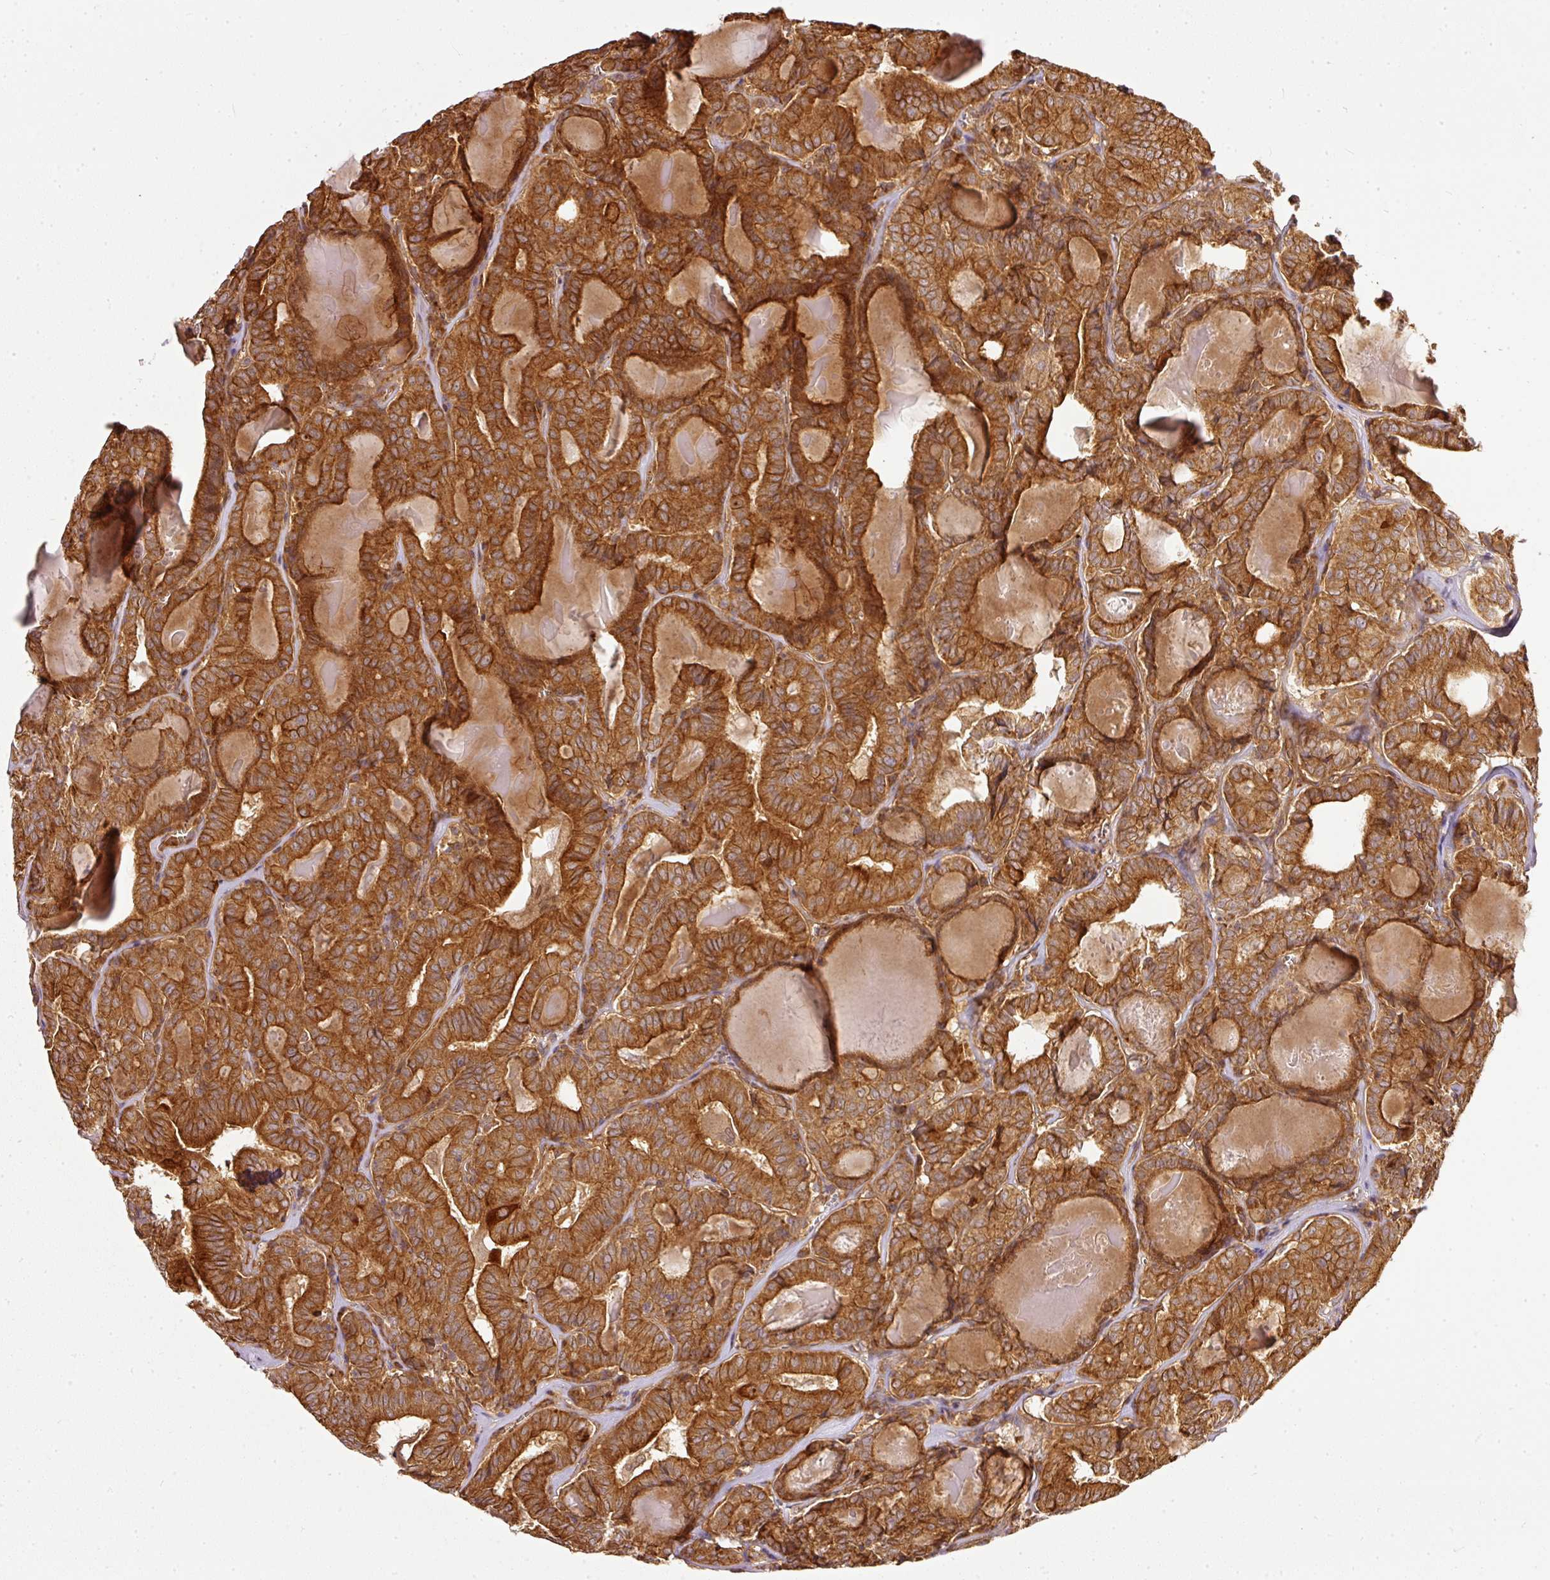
{"staining": {"intensity": "strong", "quantity": ">75%", "location": "cytoplasmic/membranous"}, "tissue": "thyroid cancer", "cell_type": "Tumor cells", "image_type": "cancer", "snomed": [{"axis": "morphology", "description": "Papillary adenocarcinoma, NOS"}, {"axis": "topography", "description": "Thyroid gland"}], "caption": "Immunohistochemical staining of thyroid cancer reveals high levels of strong cytoplasmic/membranous expression in approximately >75% of tumor cells.", "gene": "MIF4GD", "patient": {"sex": "female", "age": 72}}